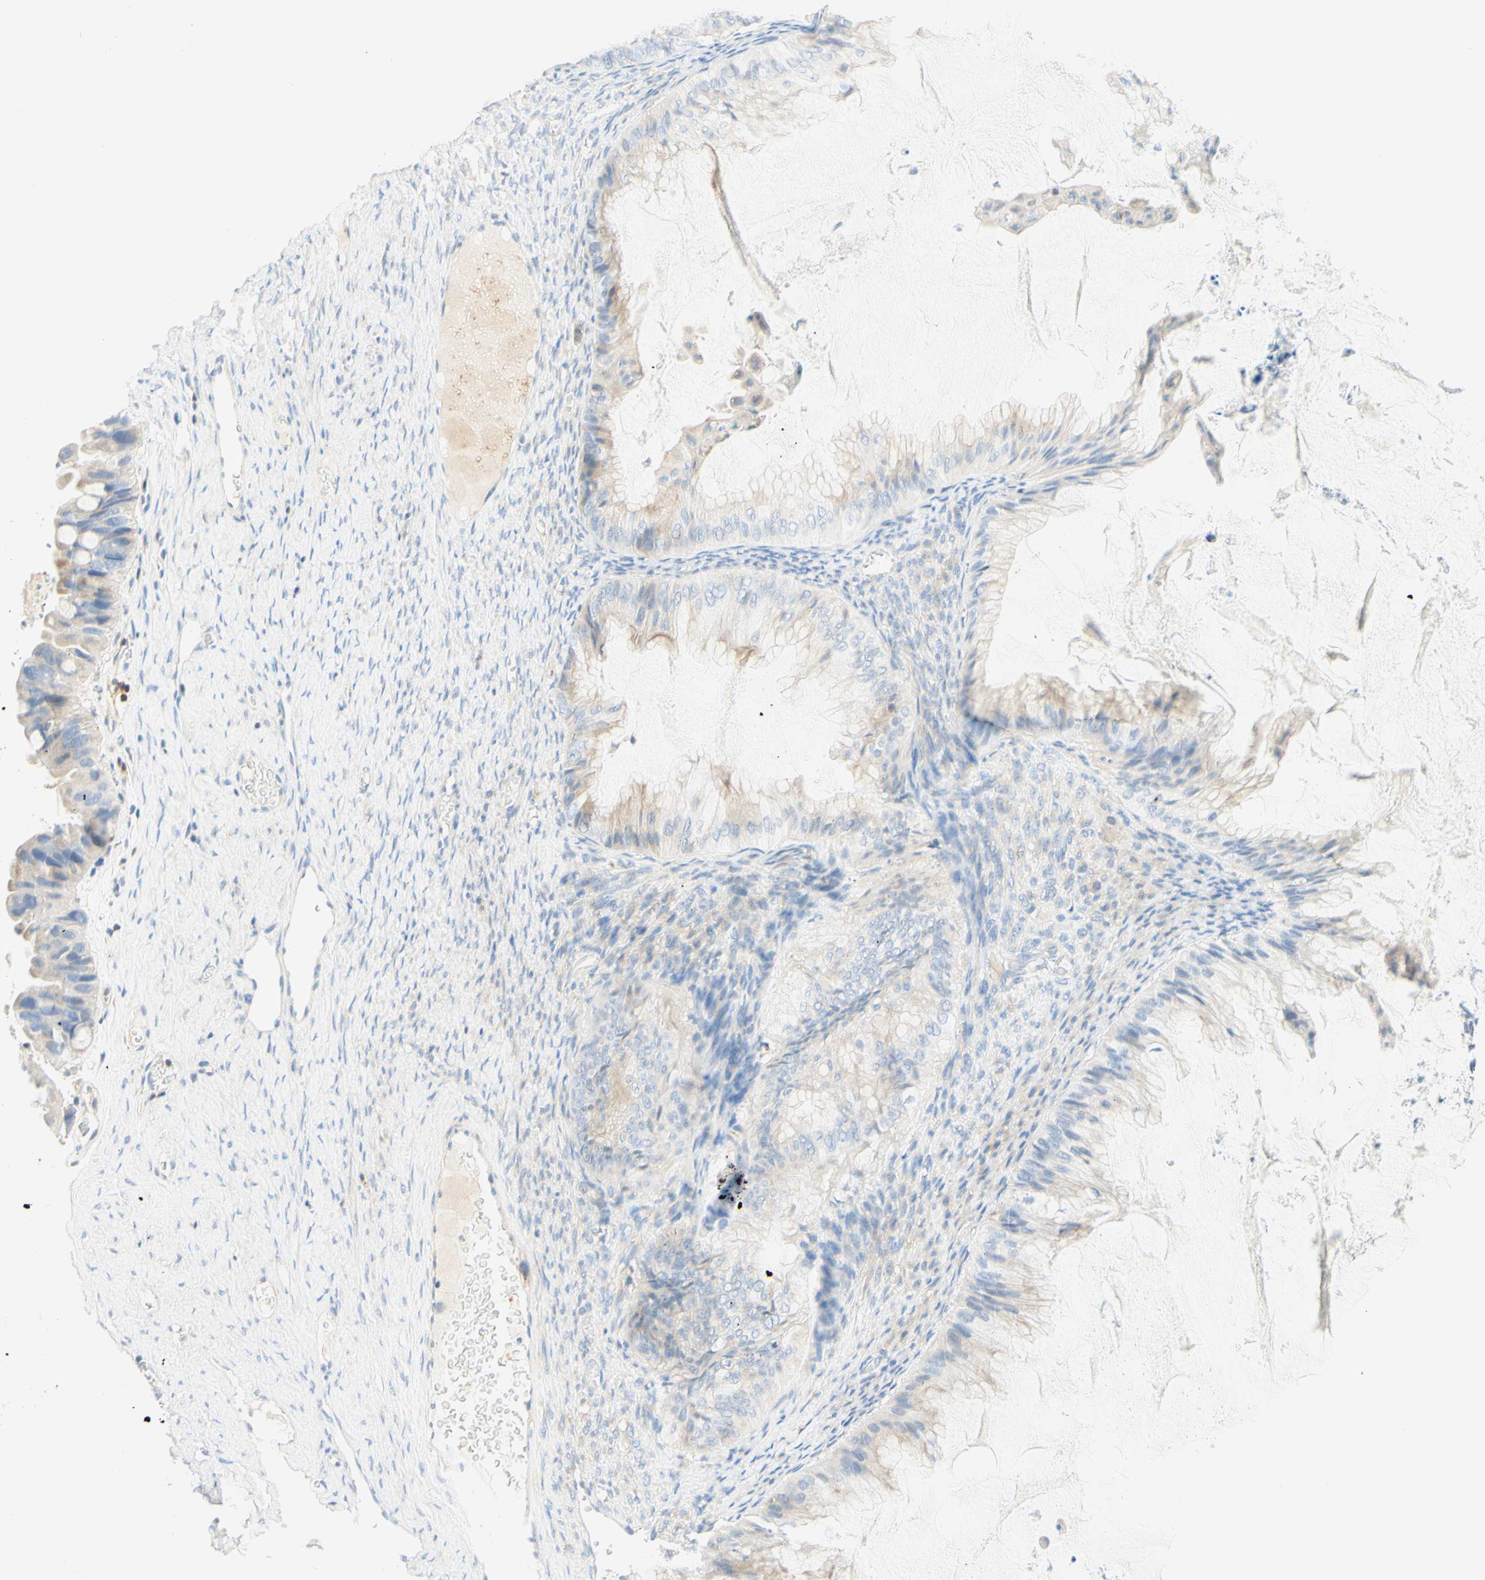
{"staining": {"intensity": "weak", "quantity": "25%-75%", "location": "cytoplasmic/membranous"}, "tissue": "ovarian cancer", "cell_type": "Tumor cells", "image_type": "cancer", "snomed": [{"axis": "morphology", "description": "Cystadenocarcinoma, mucinous, NOS"}, {"axis": "topography", "description": "Ovary"}], "caption": "The photomicrograph exhibits staining of ovarian cancer (mucinous cystadenocarcinoma), revealing weak cytoplasmic/membranous protein positivity (brown color) within tumor cells.", "gene": "LAT", "patient": {"sex": "female", "age": 61}}